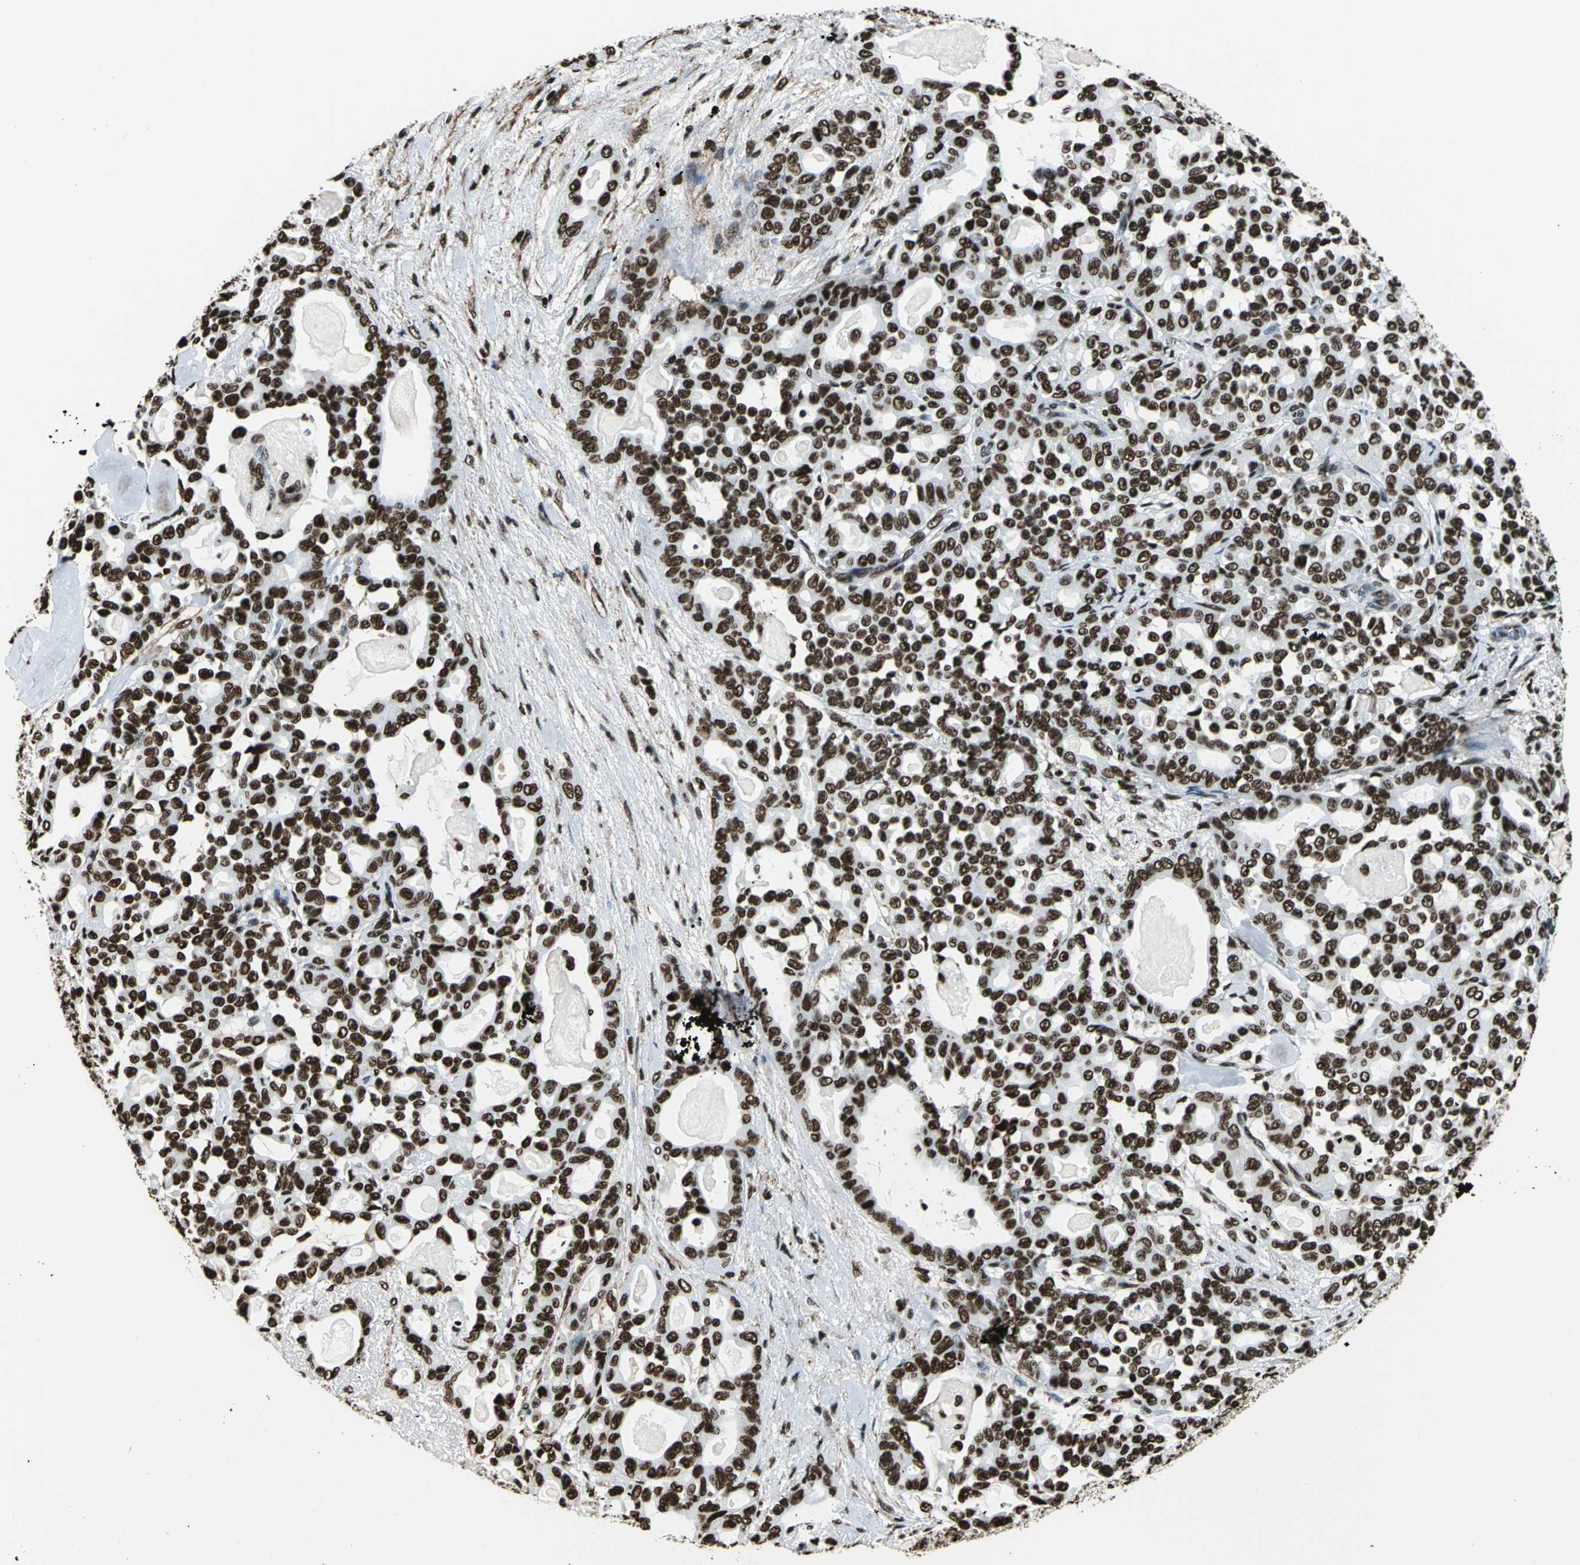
{"staining": {"intensity": "strong", "quantity": ">75%", "location": "nuclear"}, "tissue": "pancreatic cancer", "cell_type": "Tumor cells", "image_type": "cancer", "snomed": [{"axis": "morphology", "description": "Adenocarcinoma, NOS"}, {"axis": "topography", "description": "Pancreas"}], "caption": "A micrograph showing strong nuclear staining in about >75% of tumor cells in pancreatic adenocarcinoma, as visualized by brown immunohistochemical staining.", "gene": "APEX1", "patient": {"sex": "male", "age": 63}}